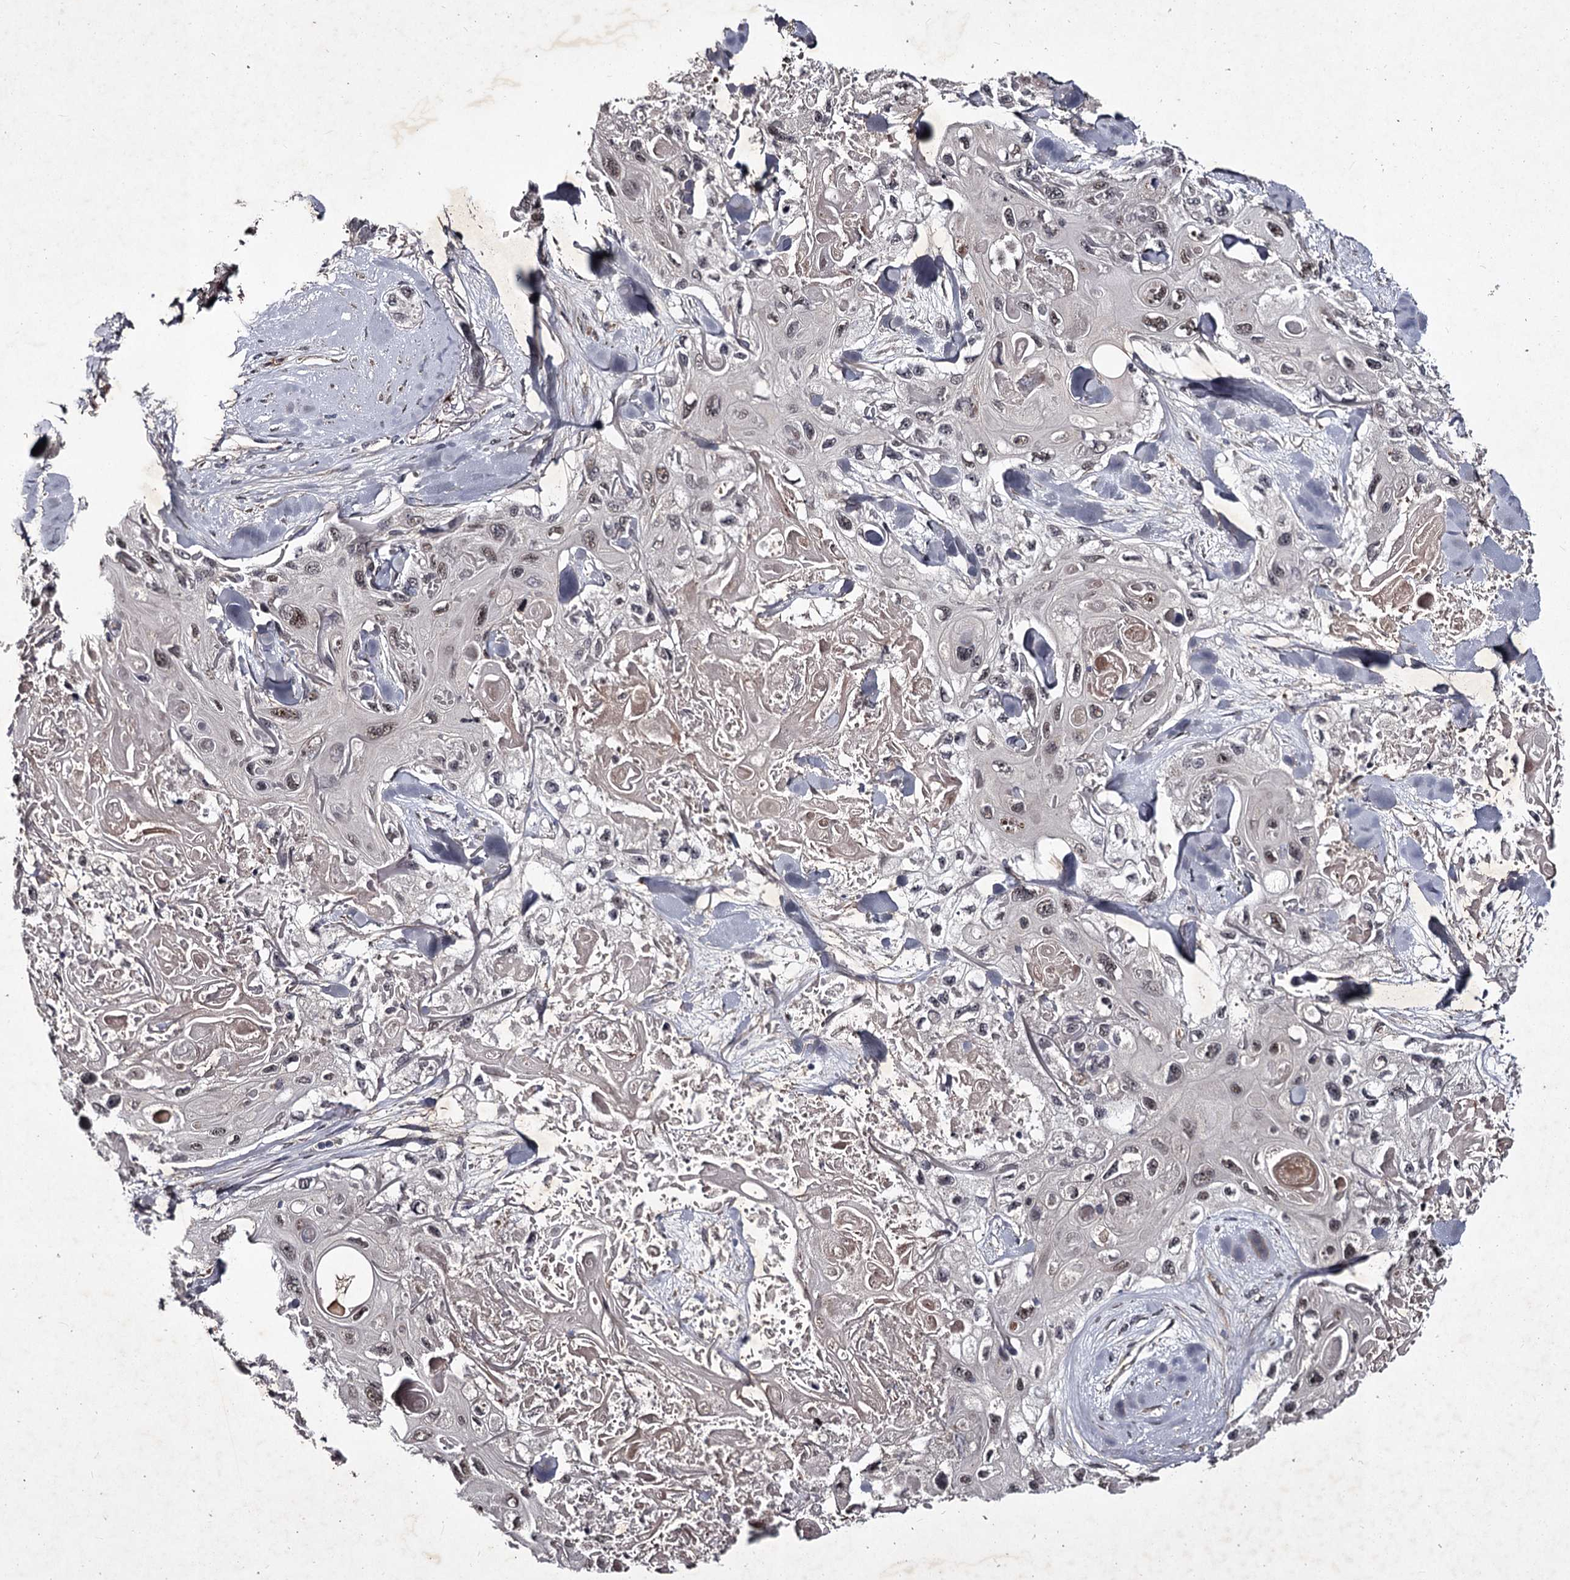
{"staining": {"intensity": "weak", "quantity": ">75%", "location": "nuclear"}, "tissue": "skin cancer", "cell_type": "Tumor cells", "image_type": "cancer", "snomed": [{"axis": "morphology", "description": "Normal tissue, NOS"}, {"axis": "morphology", "description": "Squamous cell carcinoma, NOS"}, {"axis": "topography", "description": "Skin"}], "caption": "Weak nuclear protein staining is appreciated in about >75% of tumor cells in skin cancer. (Stains: DAB (3,3'-diaminobenzidine) in brown, nuclei in blue, Microscopy: brightfield microscopy at high magnification).", "gene": "RNF44", "patient": {"sex": "male", "age": 72}}